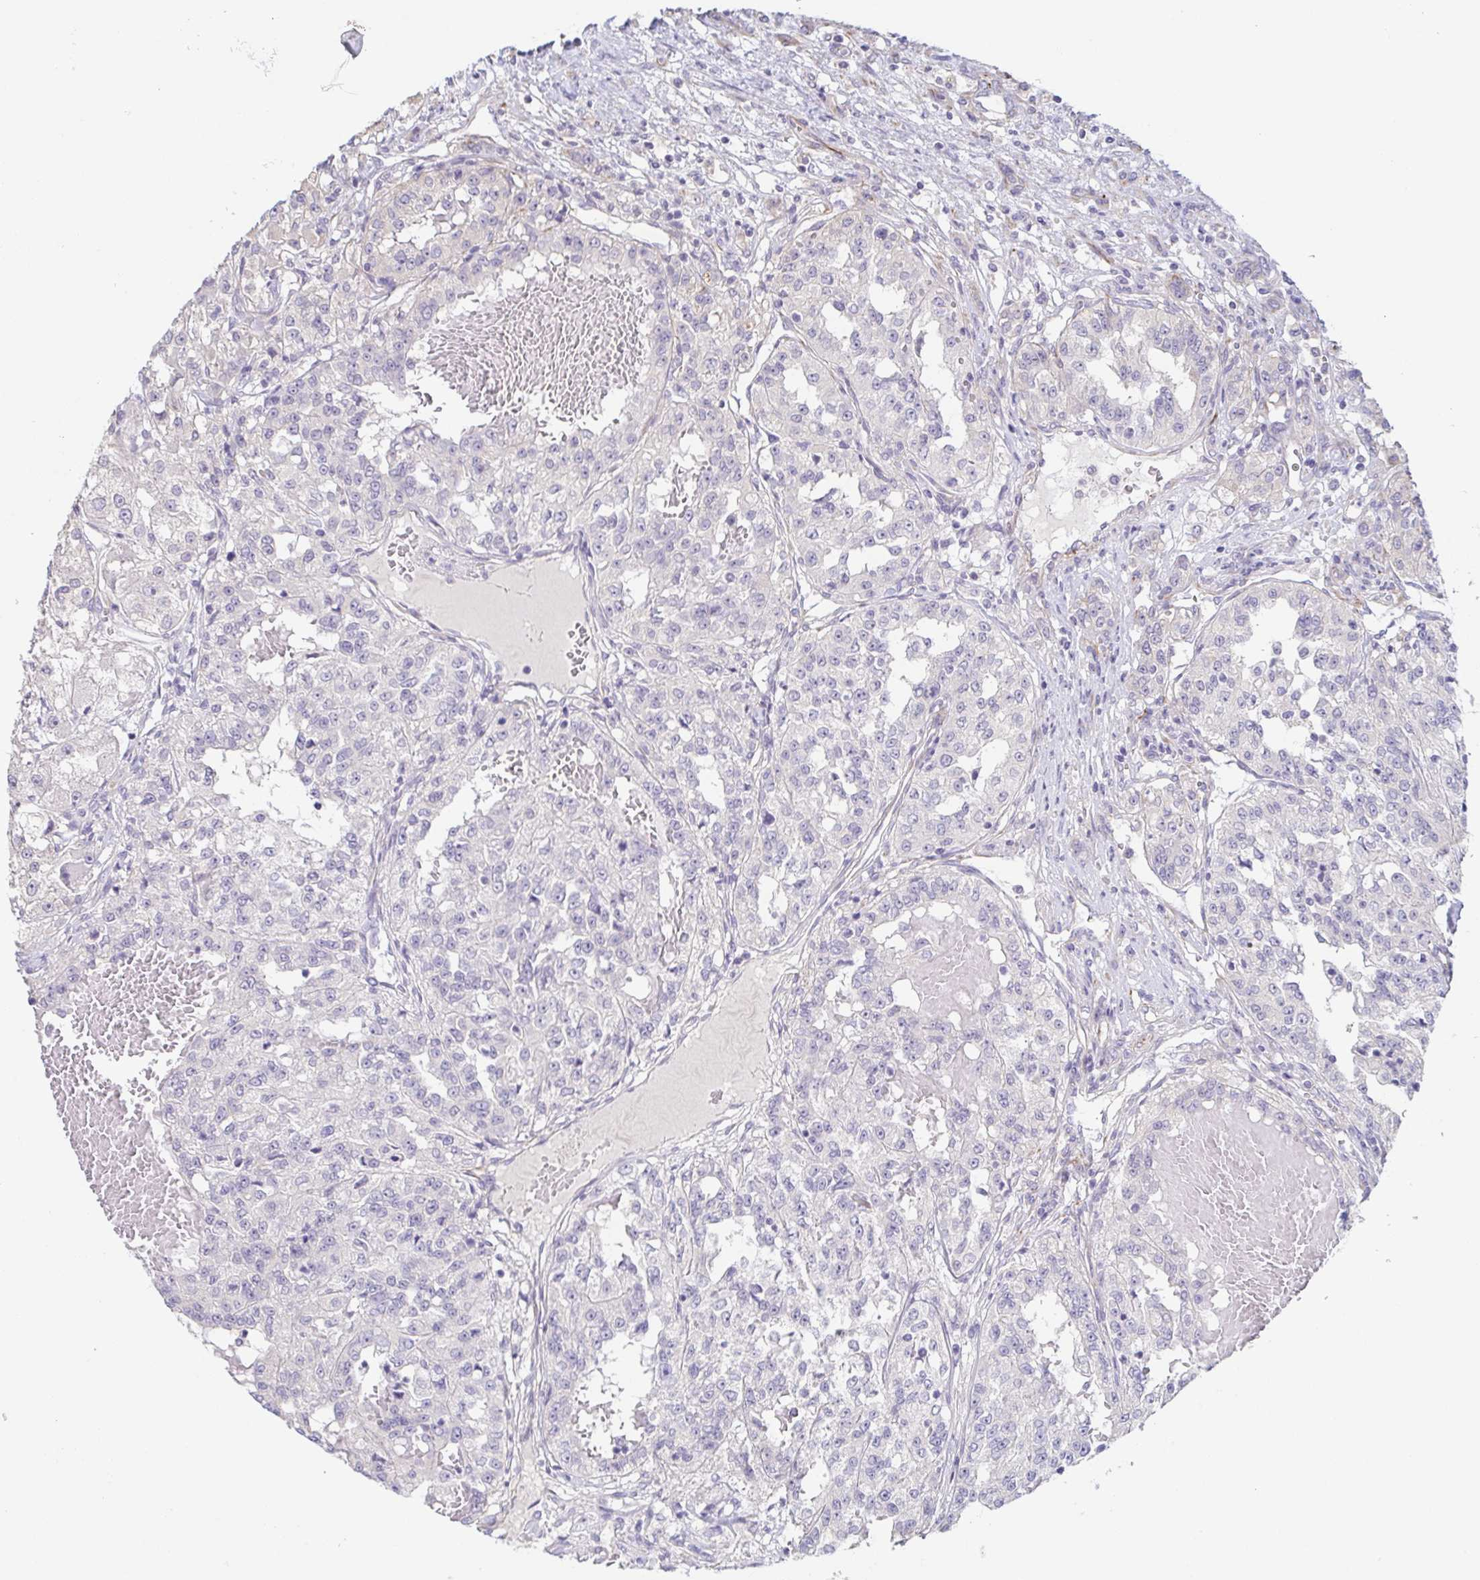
{"staining": {"intensity": "negative", "quantity": "none", "location": "none"}, "tissue": "renal cancer", "cell_type": "Tumor cells", "image_type": "cancer", "snomed": [{"axis": "morphology", "description": "Adenocarcinoma, NOS"}, {"axis": "topography", "description": "Kidney"}], "caption": "High power microscopy histopathology image of an immunohistochemistry (IHC) histopathology image of adenocarcinoma (renal), revealing no significant expression in tumor cells.", "gene": "COL17A1", "patient": {"sex": "female", "age": 63}}